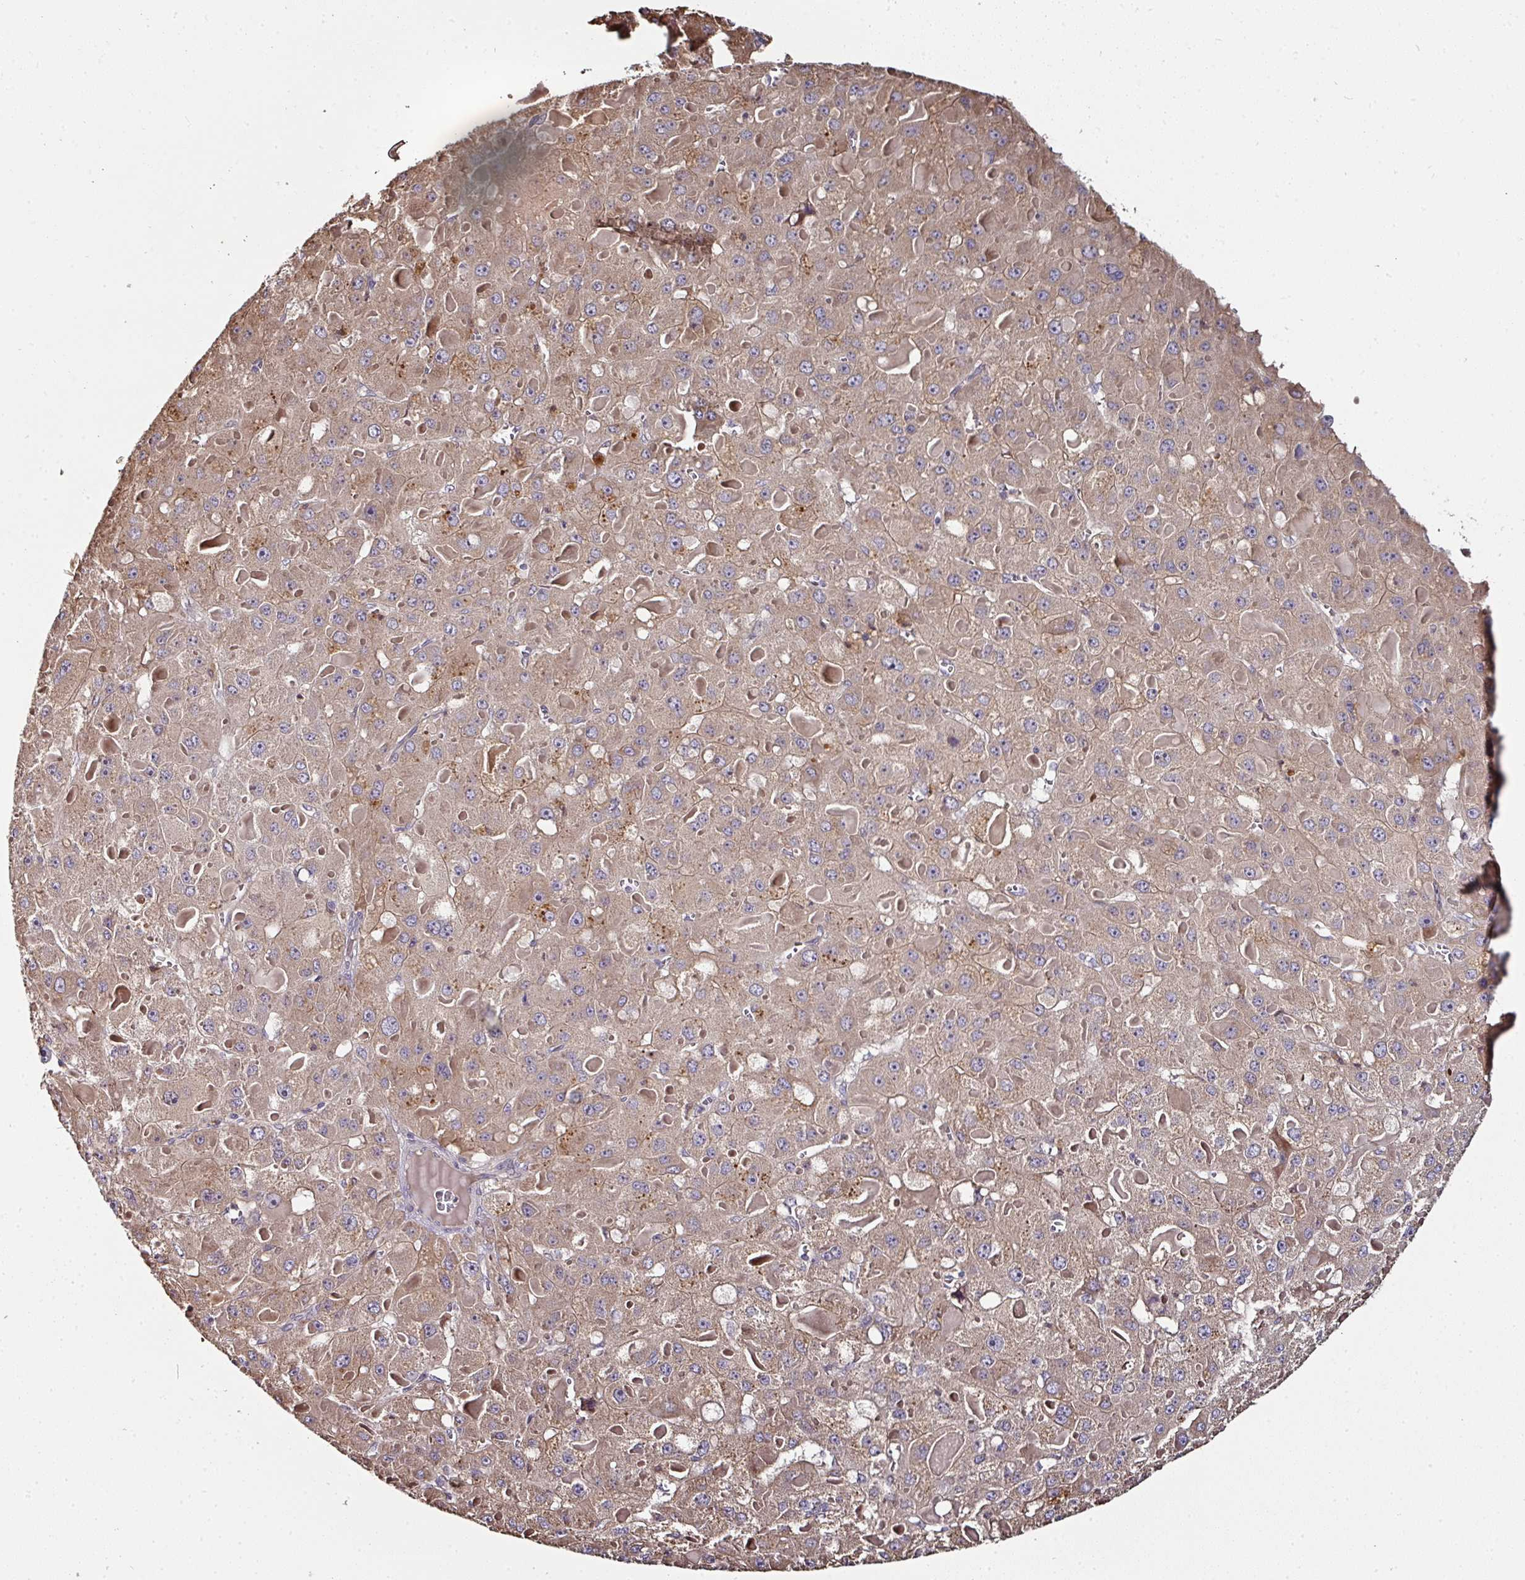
{"staining": {"intensity": "moderate", "quantity": ">75%", "location": "cytoplasmic/membranous"}, "tissue": "liver cancer", "cell_type": "Tumor cells", "image_type": "cancer", "snomed": [{"axis": "morphology", "description": "Carcinoma, Hepatocellular, NOS"}, {"axis": "topography", "description": "Liver"}], "caption": "Immunohistochemistry (IHC) photomicrograph of liver cancer (hepatocellular carcinoma) stained for a protein (brown), which exhibits medium levels of moderate cytoplasmic/membranous staining in about >75% of tumor cells.", "gene": "CTDSP2", "patient": {"sex": "female", "age": 73}}